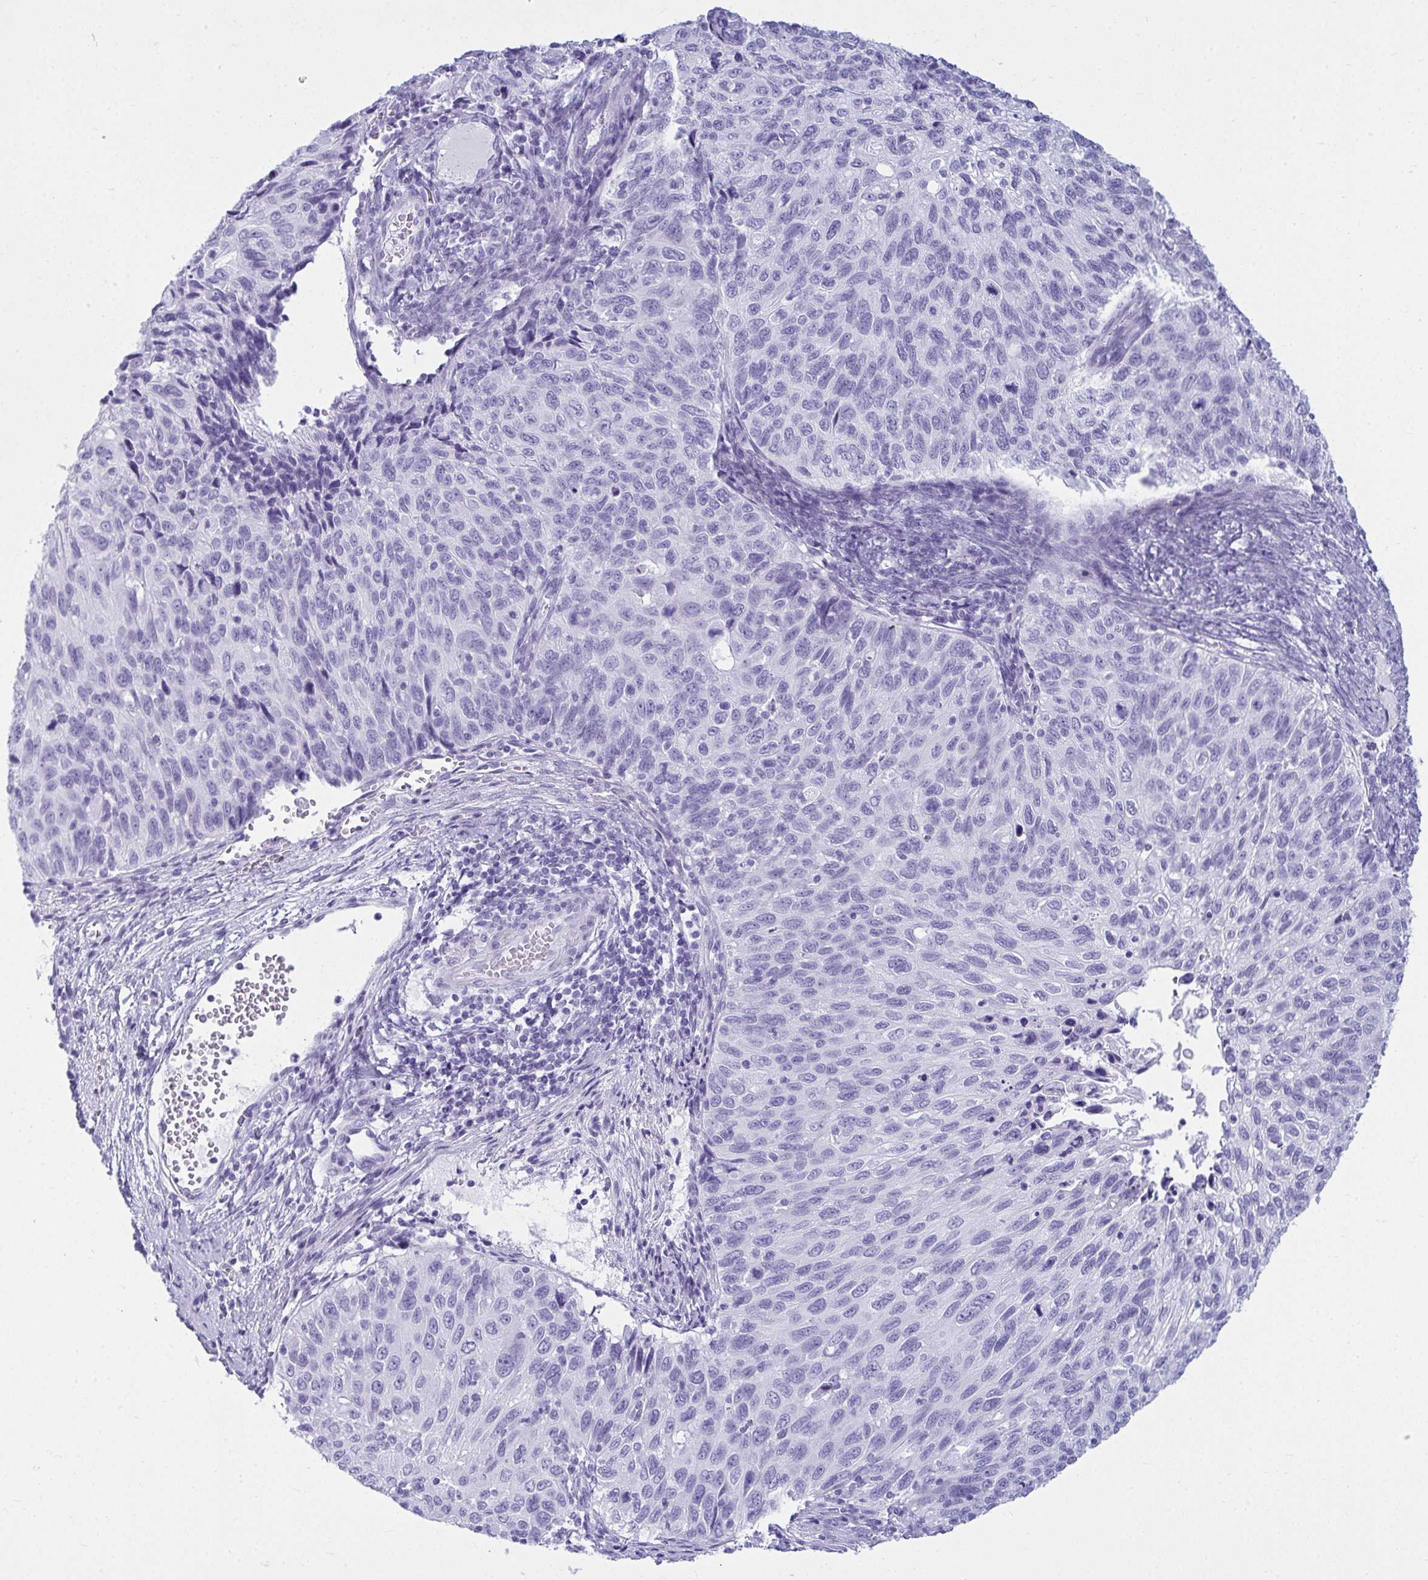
{"staining": {"intensity": "negative", "quantity": "none", "location": "none"}, "tissue": "cervical cancer", "cell_type": "Tumor cells", "image_type": "cancer", "snomed": [{"axis": "morphology", "description": "Squamous cell carcinoma, NOS"}, {"axis": "topography", "description": "Cervix"}], "caption": "The histopathology image demonstrates no staining of tumor cells in cervical cancer. Brightfield microscopy of immunohistochemistry (IHC) stained with DAB (brown) and hematoxylin (blue), captured at high magnification.", "gene": "CLGN", "patient": {"sex": "female", "age": 70}}